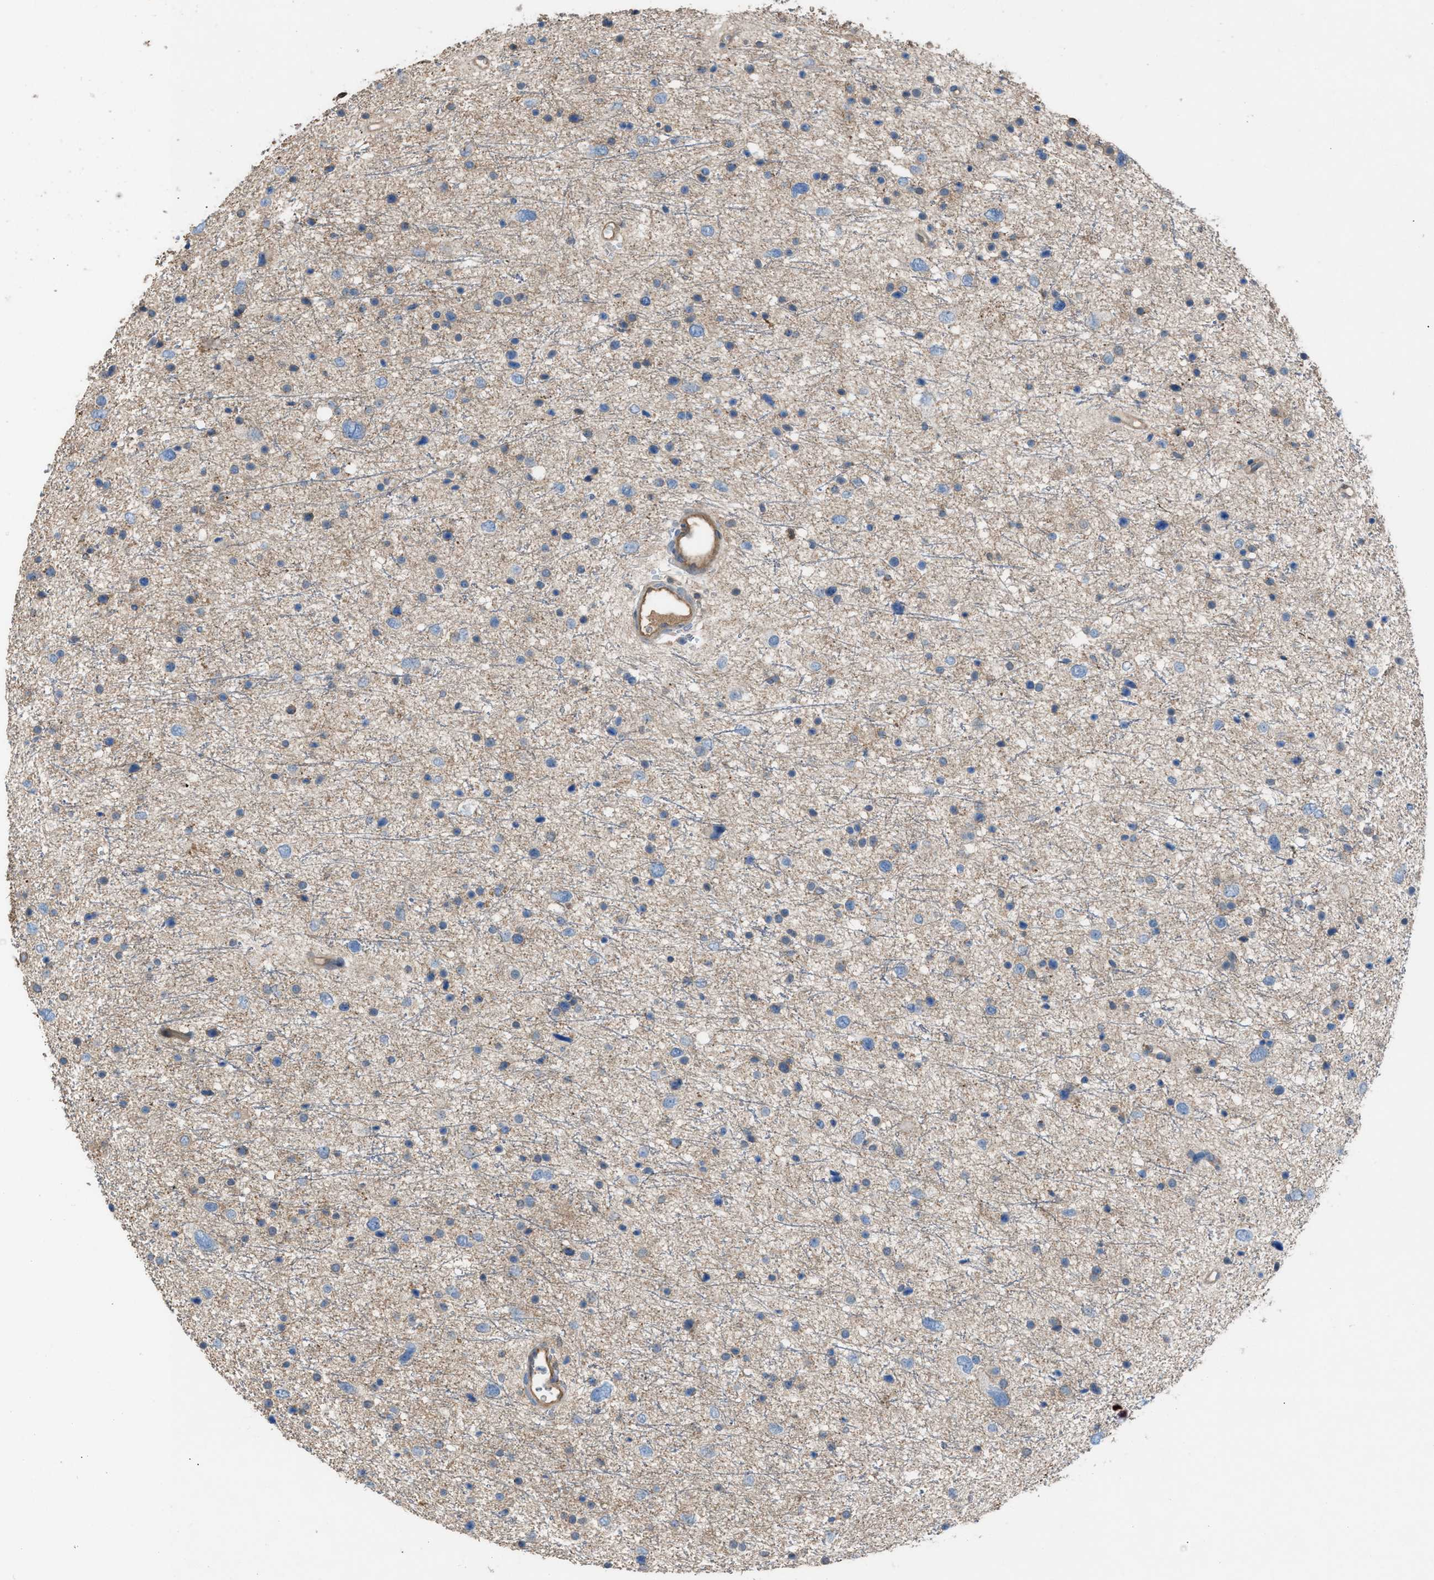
{"staining": {"intensity": "negative", "quantity": "none", "location": "none"}, "tissue": "glioma", "cell_type": "Tumor cells", "image_type": "cancer", "snomed": [{"axis": "morphology", "description": "Glioma, malignant, Low grade"}, {"axis": "topography", "description": "Brain"}], "caption": "Malignant low-grade glioma was stained to show a protein in brown. There is no significant expression in tumor cells.", "gene": "TPK1", "patient": {"sex": "female", "age": 37}}